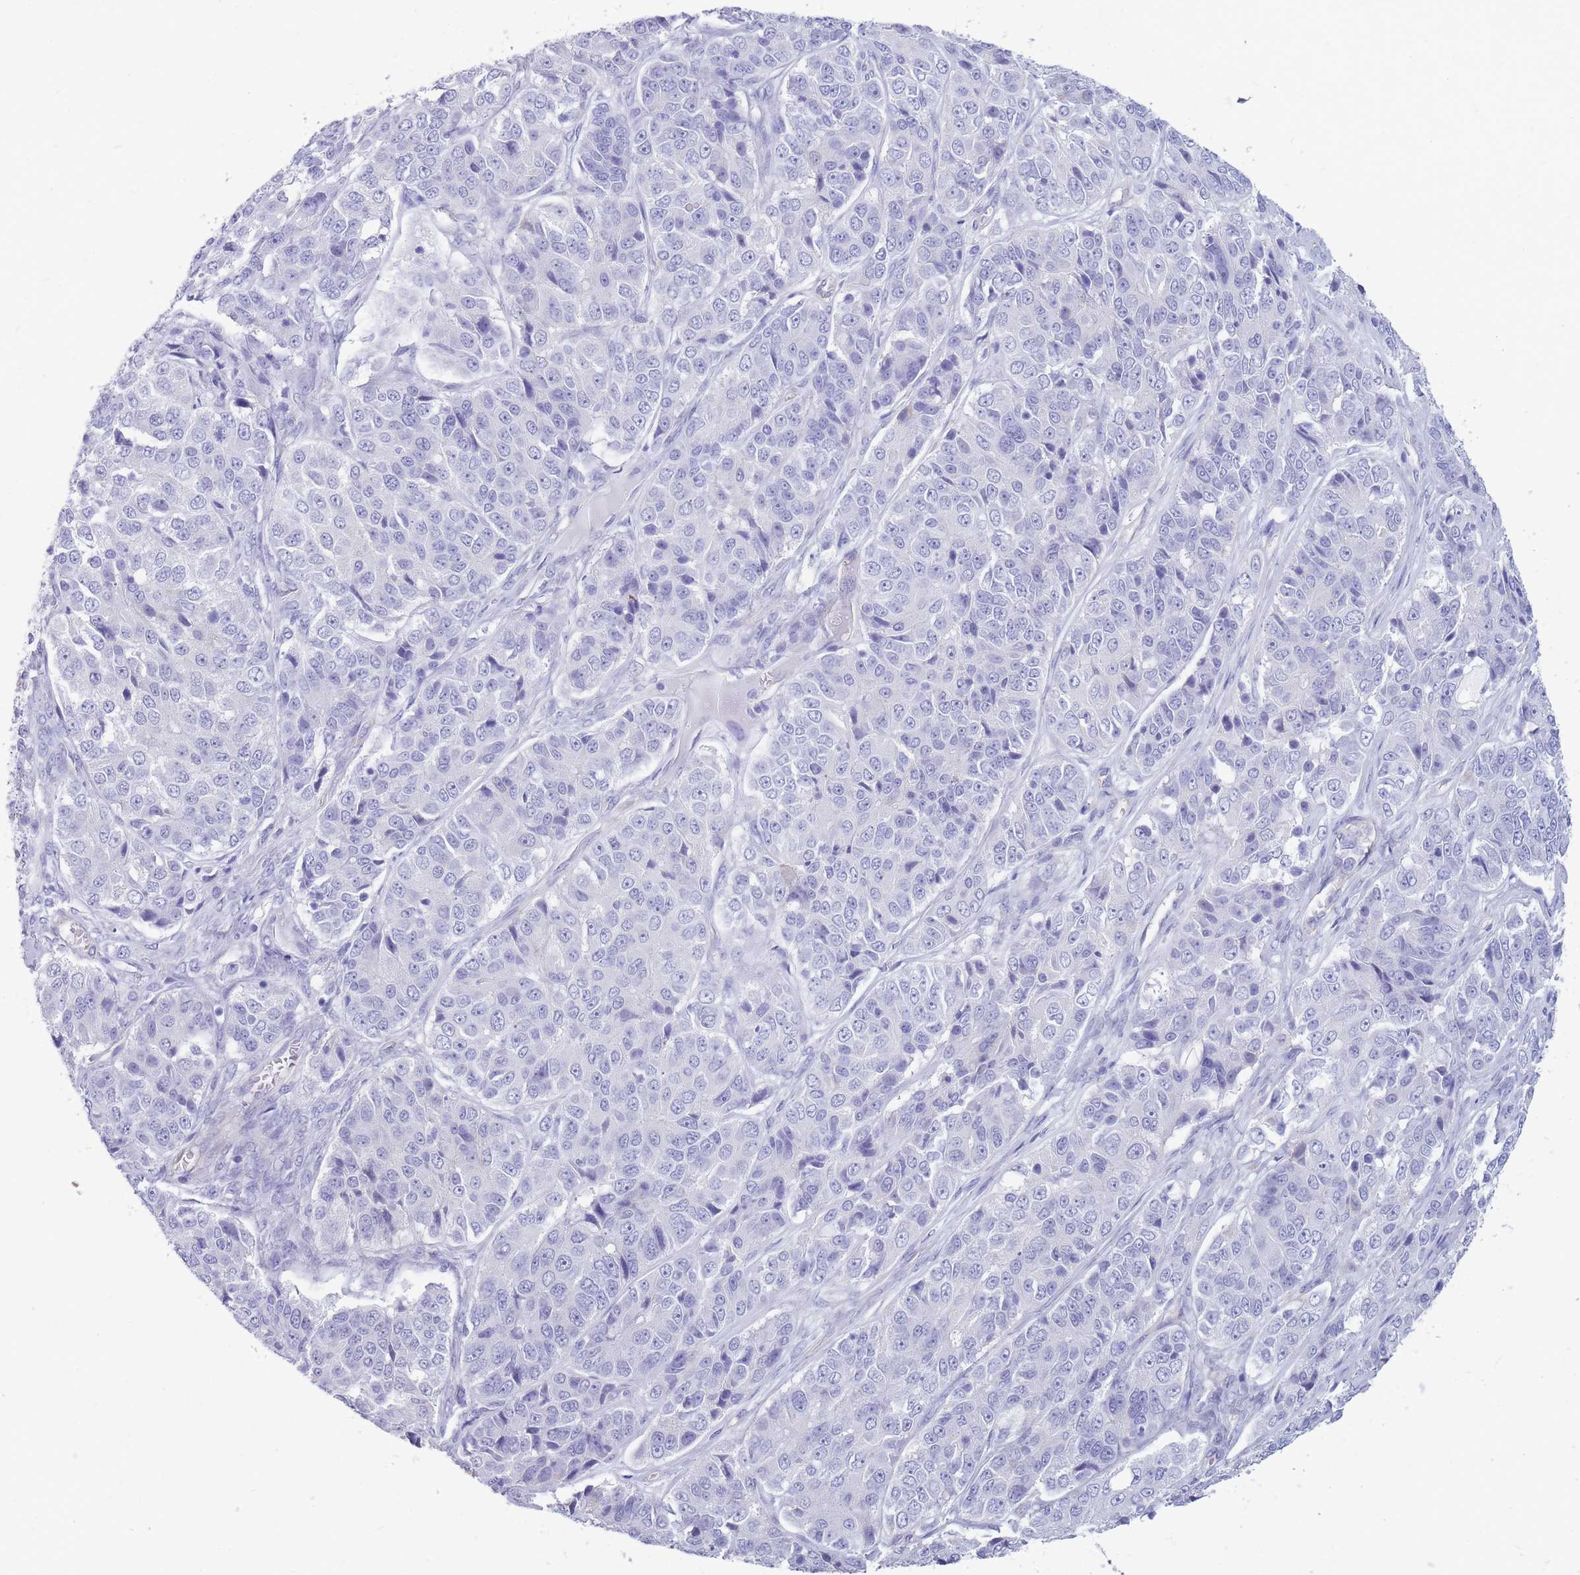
{"staining": {"intensity": "negative", "quantity": "none", "location": "none"}, "tissue": "ovarian cancer", "cell_type": "Tumor cells", "image_type": "cancer", "snomed": [{"axis": "morphology", "description": "Carcinoma, endometroid"}, {"axis": "topography", "description": "Ovary"}], "caption": "This is a histopathology image of immunohistochemistry staining of endometroid carcinoma (ovarian), which shows no staining in tumor cells.", "gene": "MTSS2", "patient": {"sex": "female", "age": 51}}